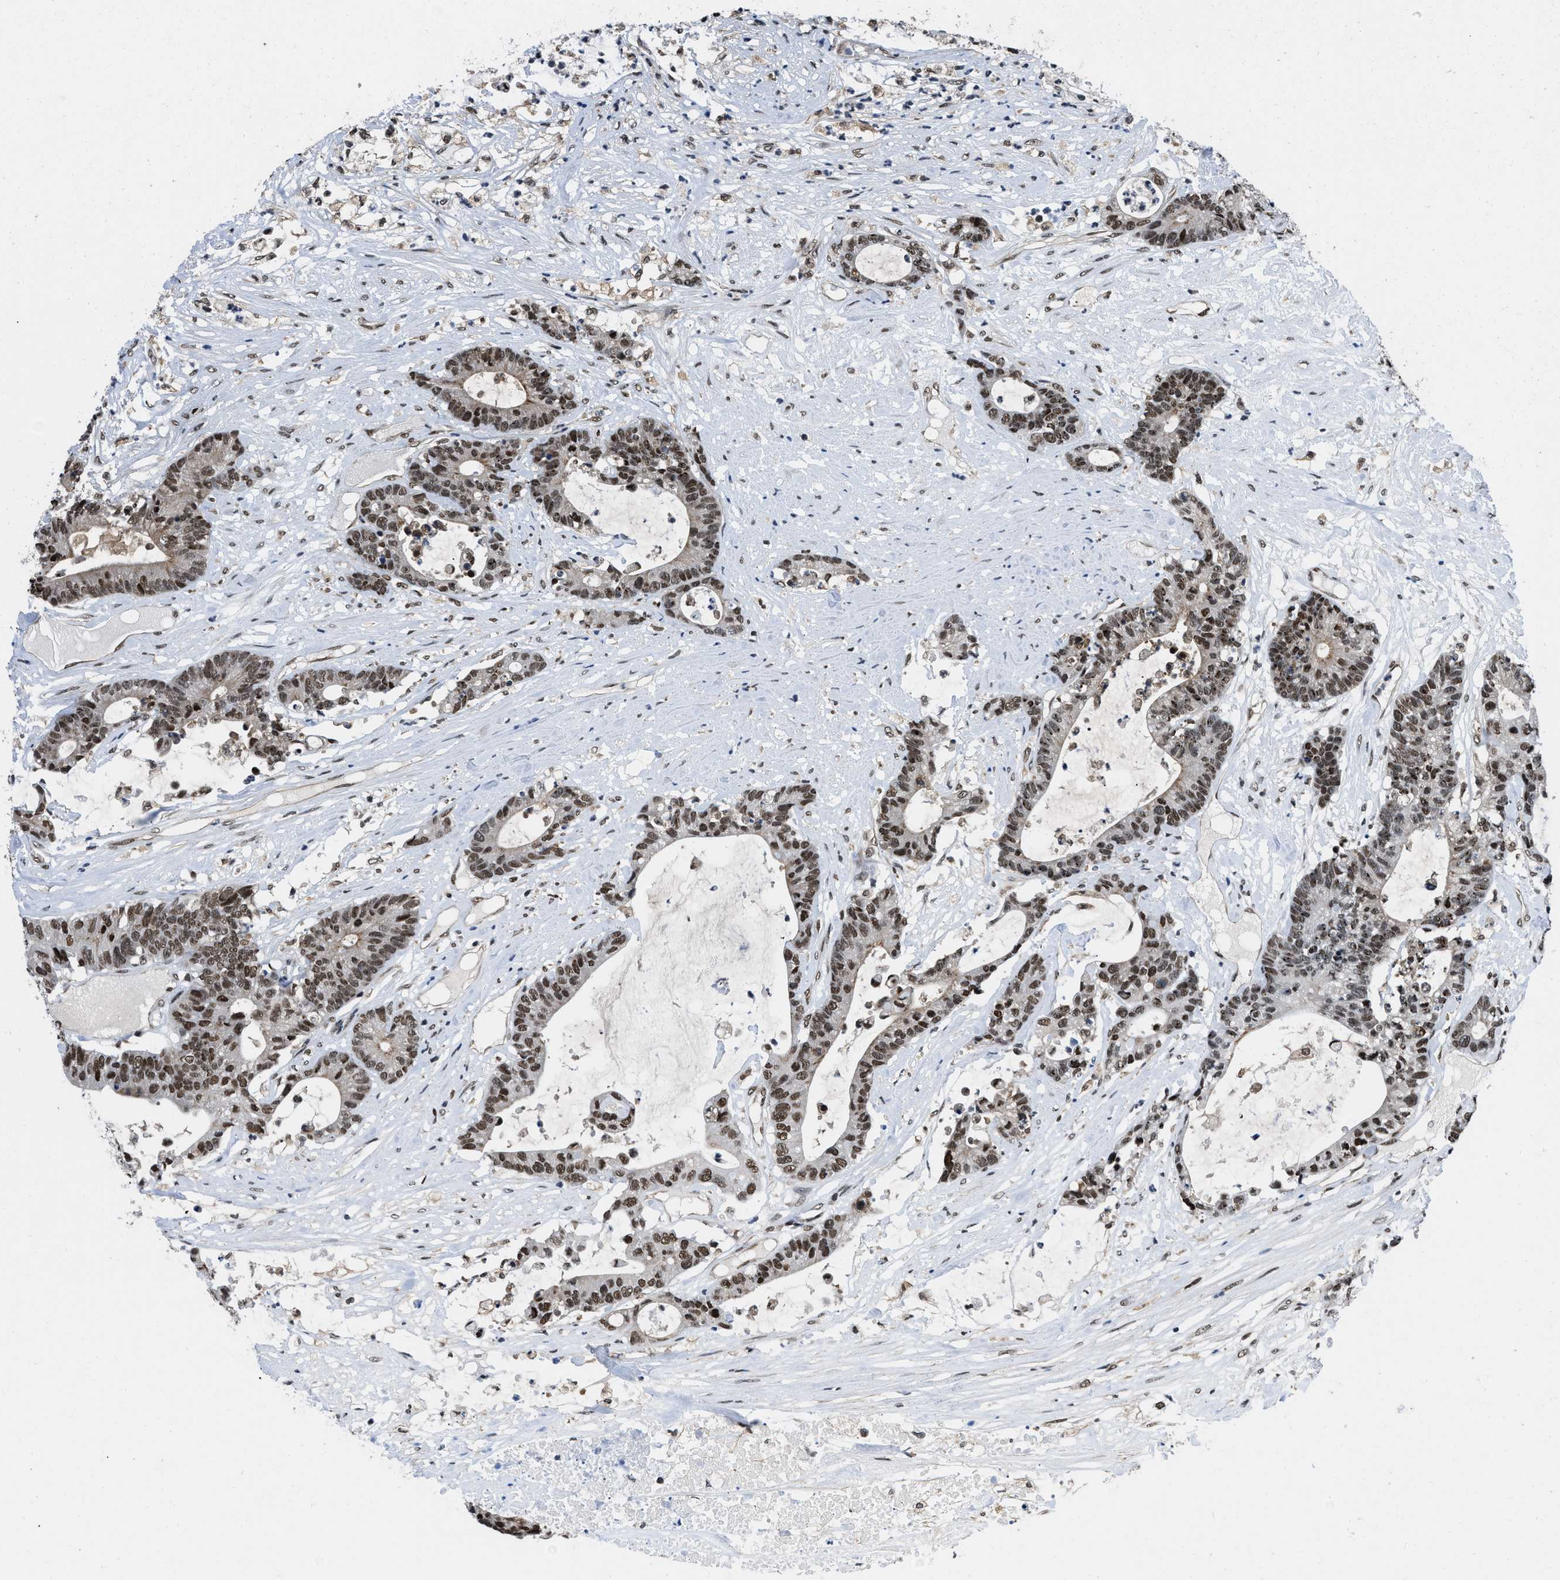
{"staining": {"intensity": "moderate", "quantity": ">75%", "location": "nuclear"}, "tissue": "colorectal cancer", "cell_type": "Tumor cells", "image_type": "cancer", "snomed": [{"axis": "morphology", "description": "Adenocarcinoma, NOS"}, {"axis": "topography", "description": "Colon"}], "caption": "Approximately >75% of tumor cells in human colorectal cancer exhibit moderate nuclear protein staining as visualized by brown immunohistochemical staining.", "gene": "SAFB", "patient": {"sex": "female", "age": 84}}